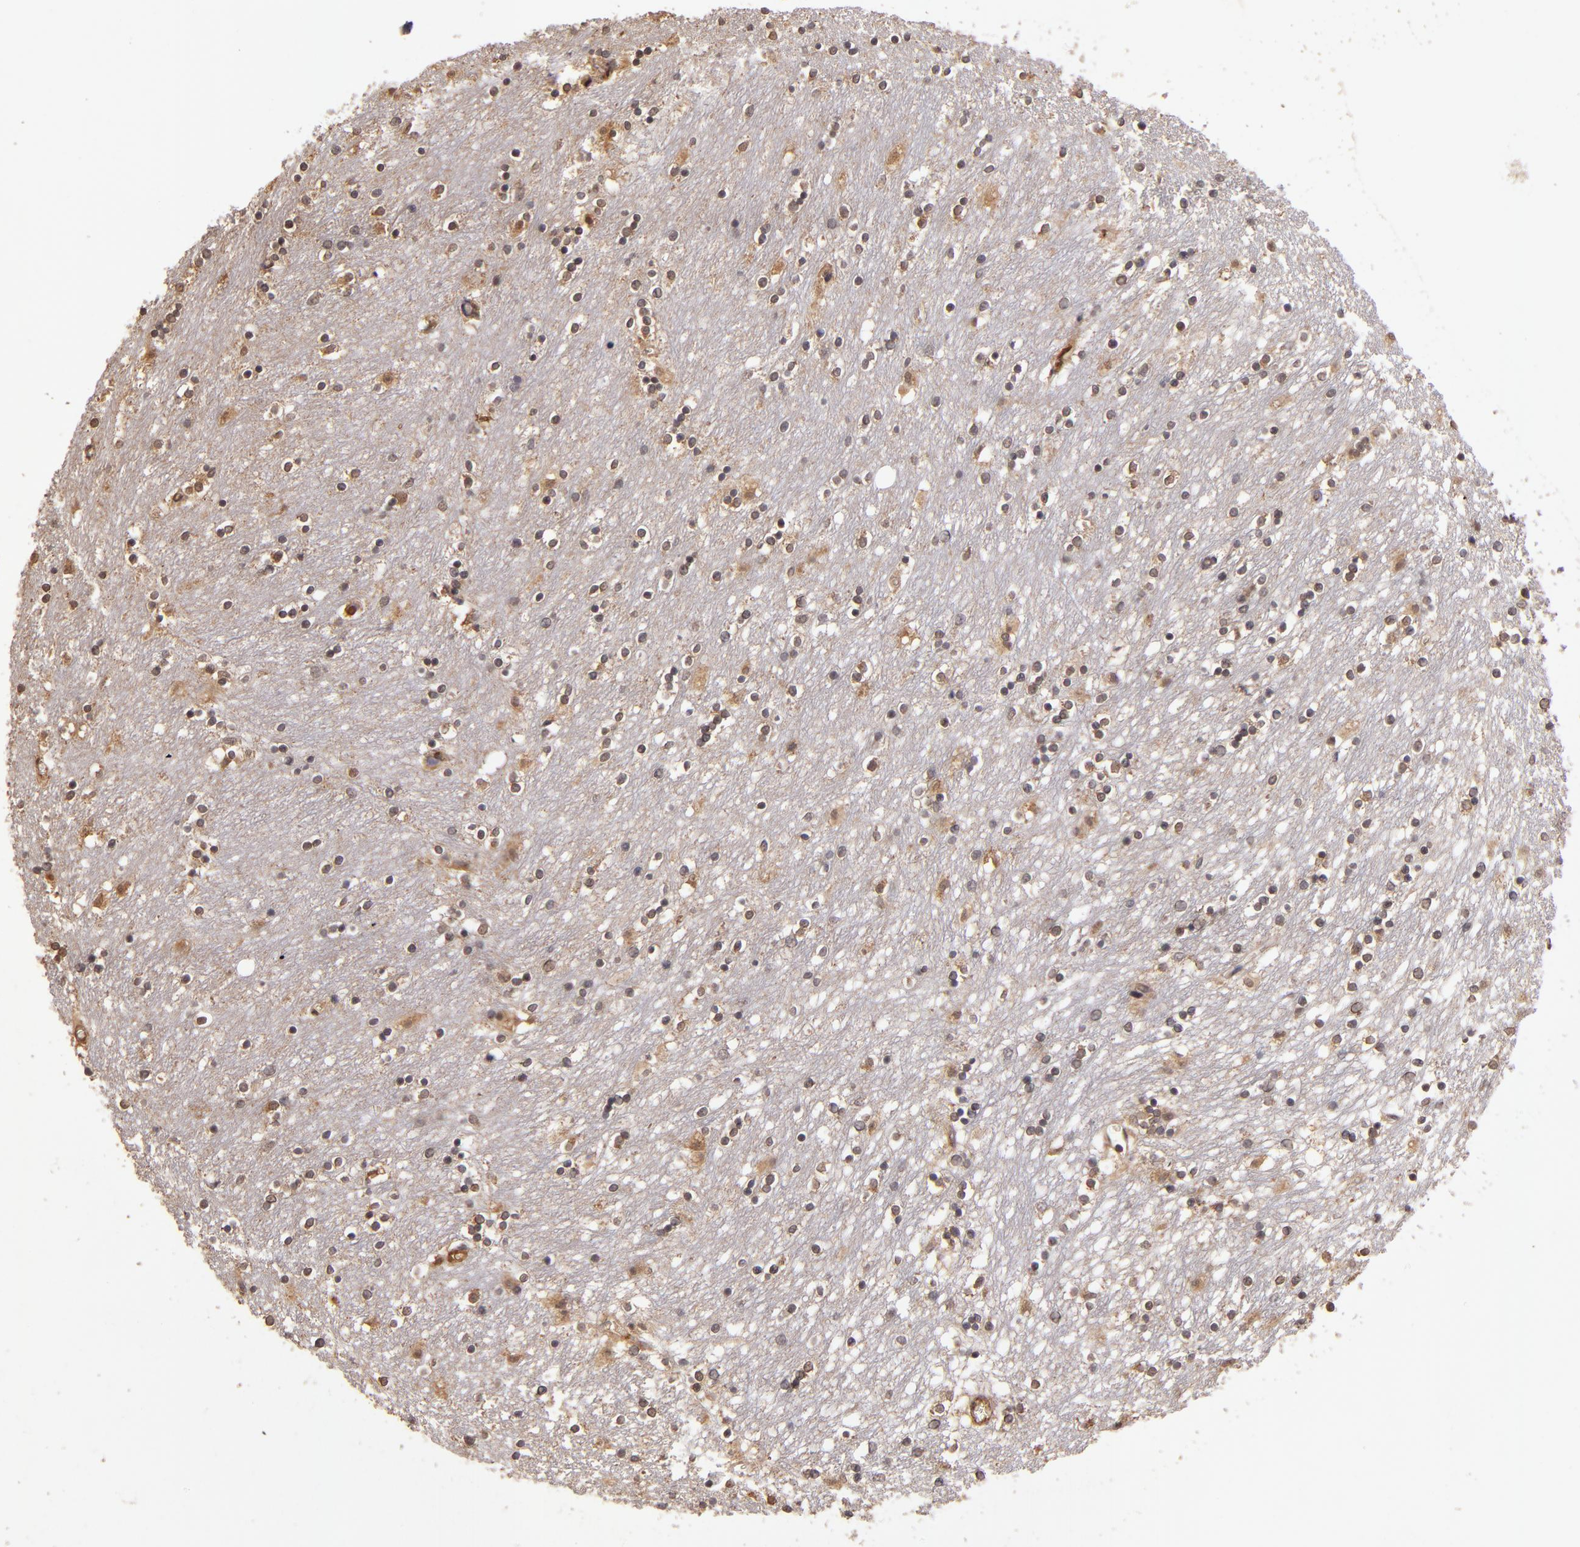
{"staining": {"intensity": "weak", "quantity": "<25%", "location": "cytoplasmic/membranous"}, "tissue": "caudate", "cell_type": "Glial cells", "image_type": "normal", "snomed": [{"axis": "morphology", "description": "Normal tissue, NOS"}, {"axis": "topography", "description": "Lateral ventricle wall"}], "caption": "Immunohistochemical staining of normal caudate reveals no significant positivity in glial cells.", "gene": "RIOK3", "patient": {"sex": "female", "age": 54}}